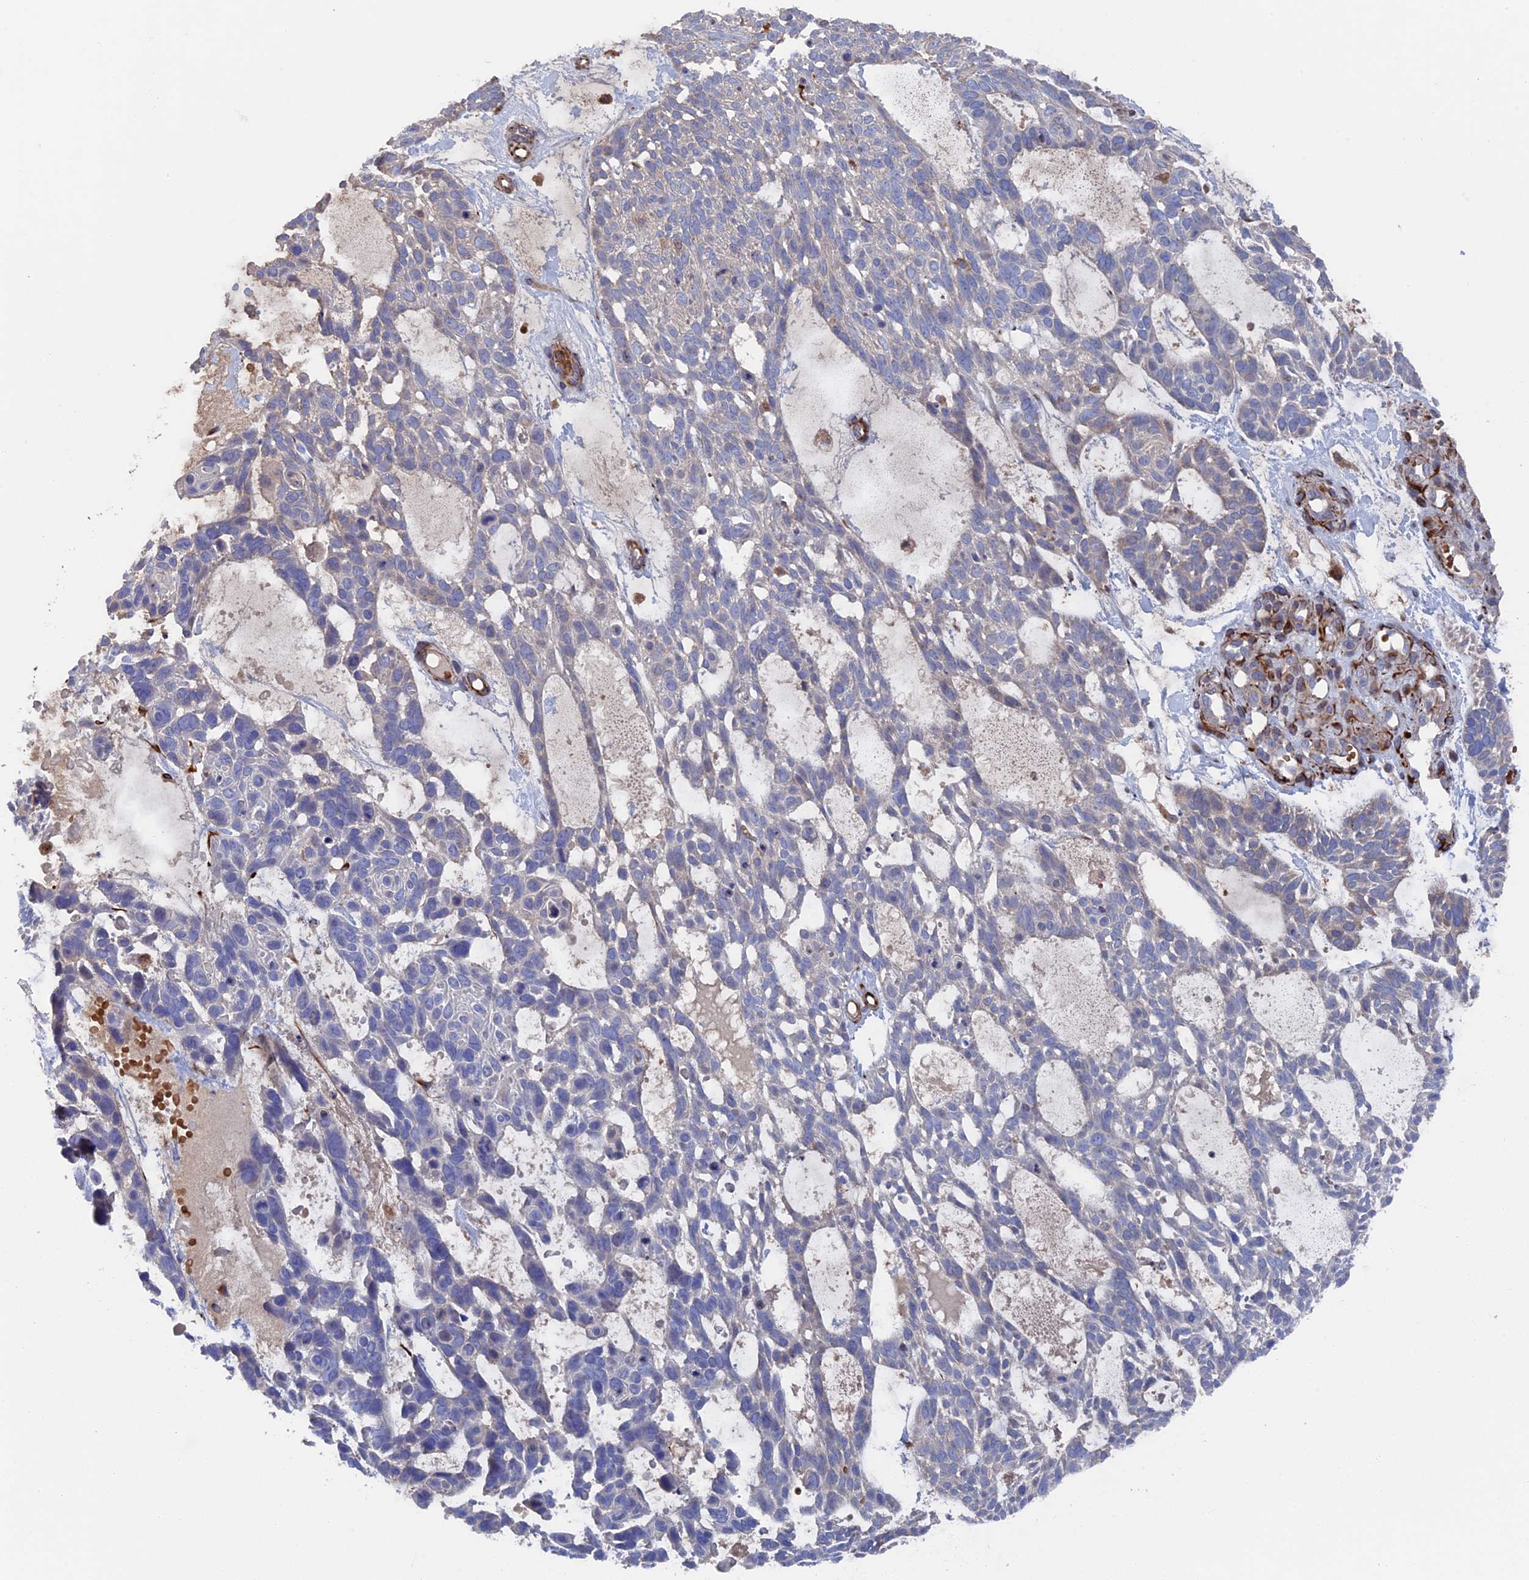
{"staining": {"intensity": "negative", "quantity": "none", "location": "none"}, "tissue": "skin cancer", "cell_type": "Tumor cells", "image_type": "cancer", "snomed": [{"axis": "morphology", "description": "Basal cell carcinoma"}, {"axis": "topography", "description": "Skin"}], "caption": "Tumor cells show no significant staining in skin cancer. (Stains: DAB immunohistochemistry with hematoxylin counter stain, Microscopy: brightfield microscopy at high magnification).", "gene": "SMG9", "patient": {"sex": "male", "age": 88}}